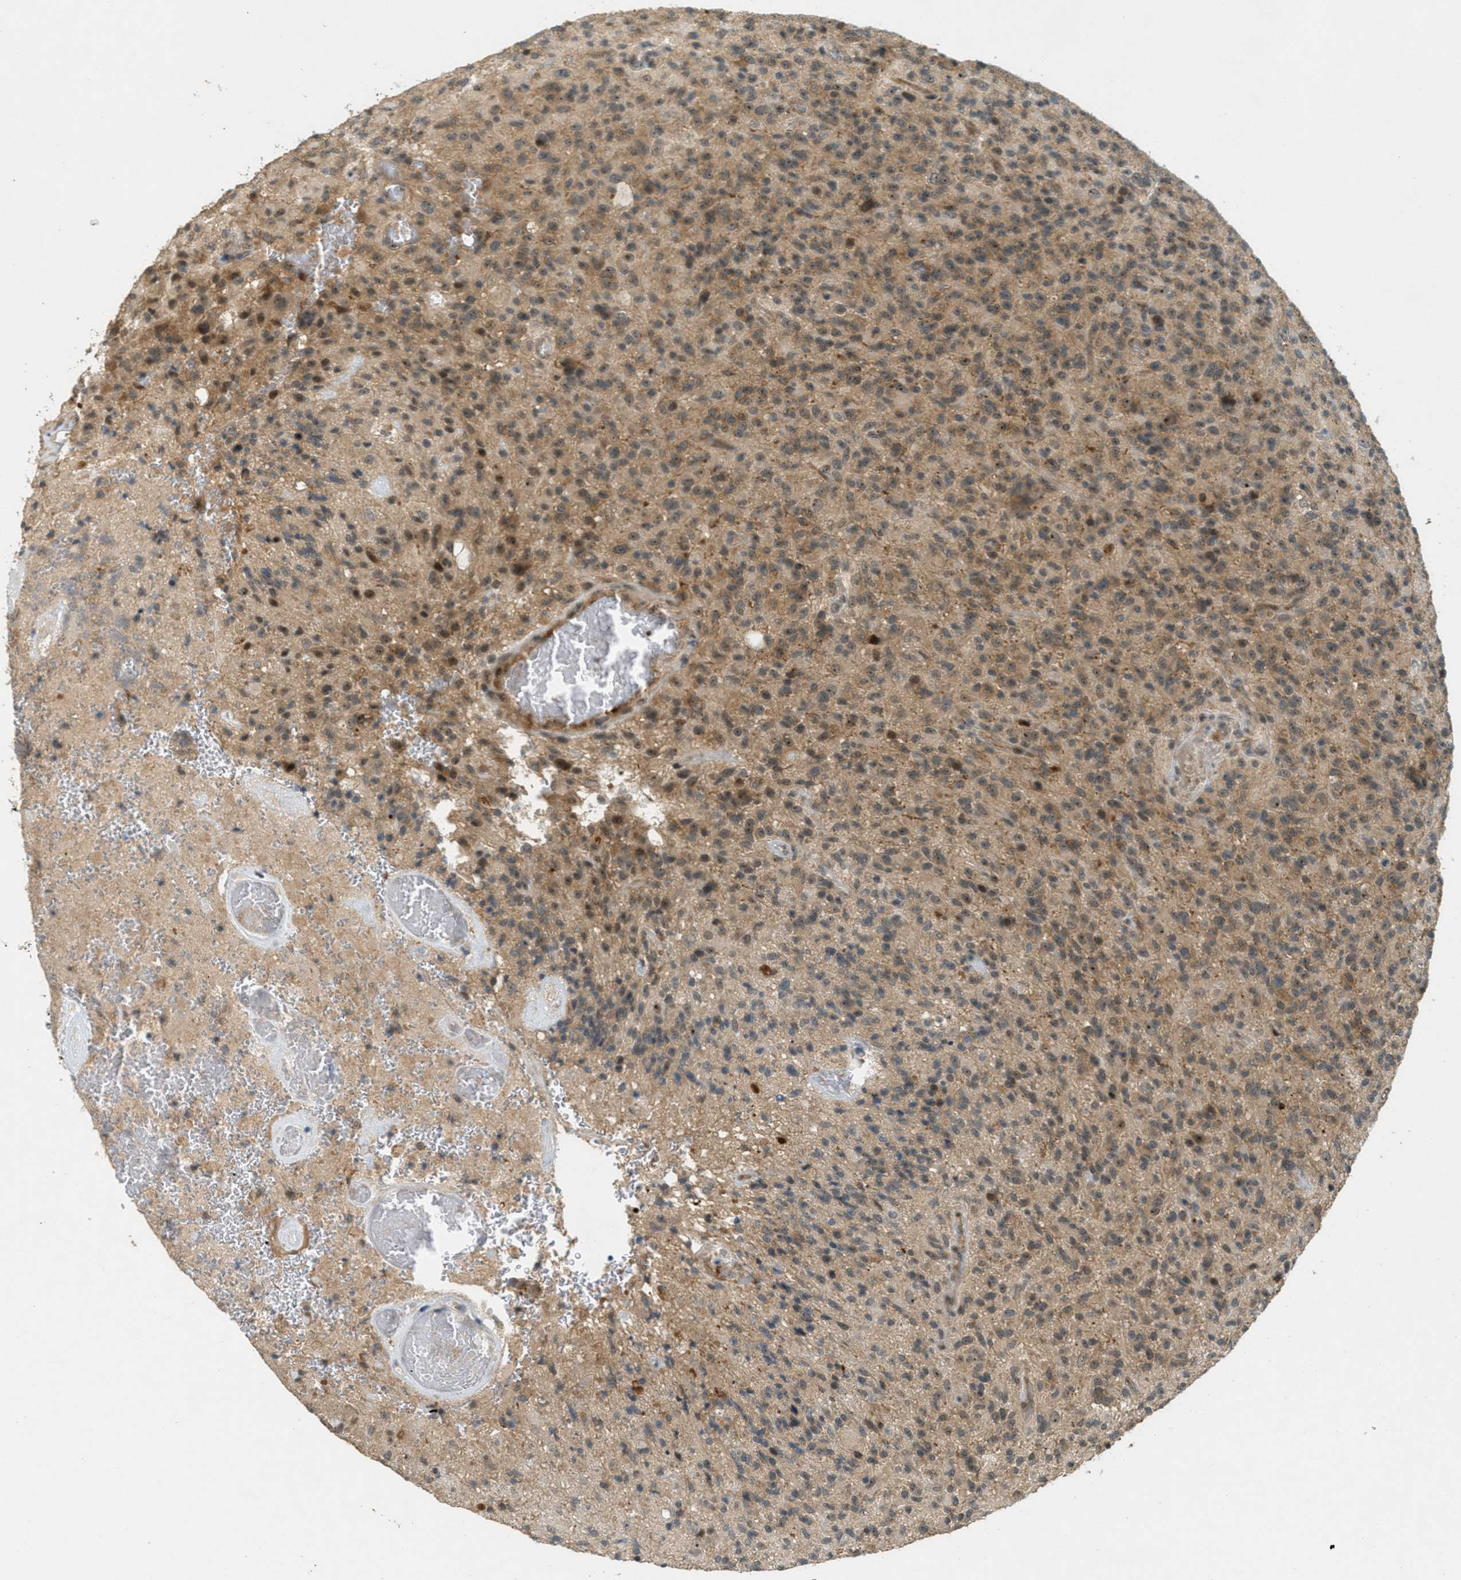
{"staining": {"intensity": "moderate", "quantity": ">75%", "location": "cytoplasmic/membranous,nuclear"}, "tissue": "glioma", "cell_type": "Tumor cells", "image_type": "cancer", "snomed": [{"axis": "morphology", "description": "Glioma, malignant, High grade"}, {"axis": "topography", "description": "Brain"}], "caption": "DAB (3,3'-diaminobenzidine) immunohistochemical staining of human glioma shows moderate cytoplasmic/membranous and nuclear protein staining in about >75% of tumor cells.", "gene": "STK11", "patient": {"sex": "male", "age": 71}}